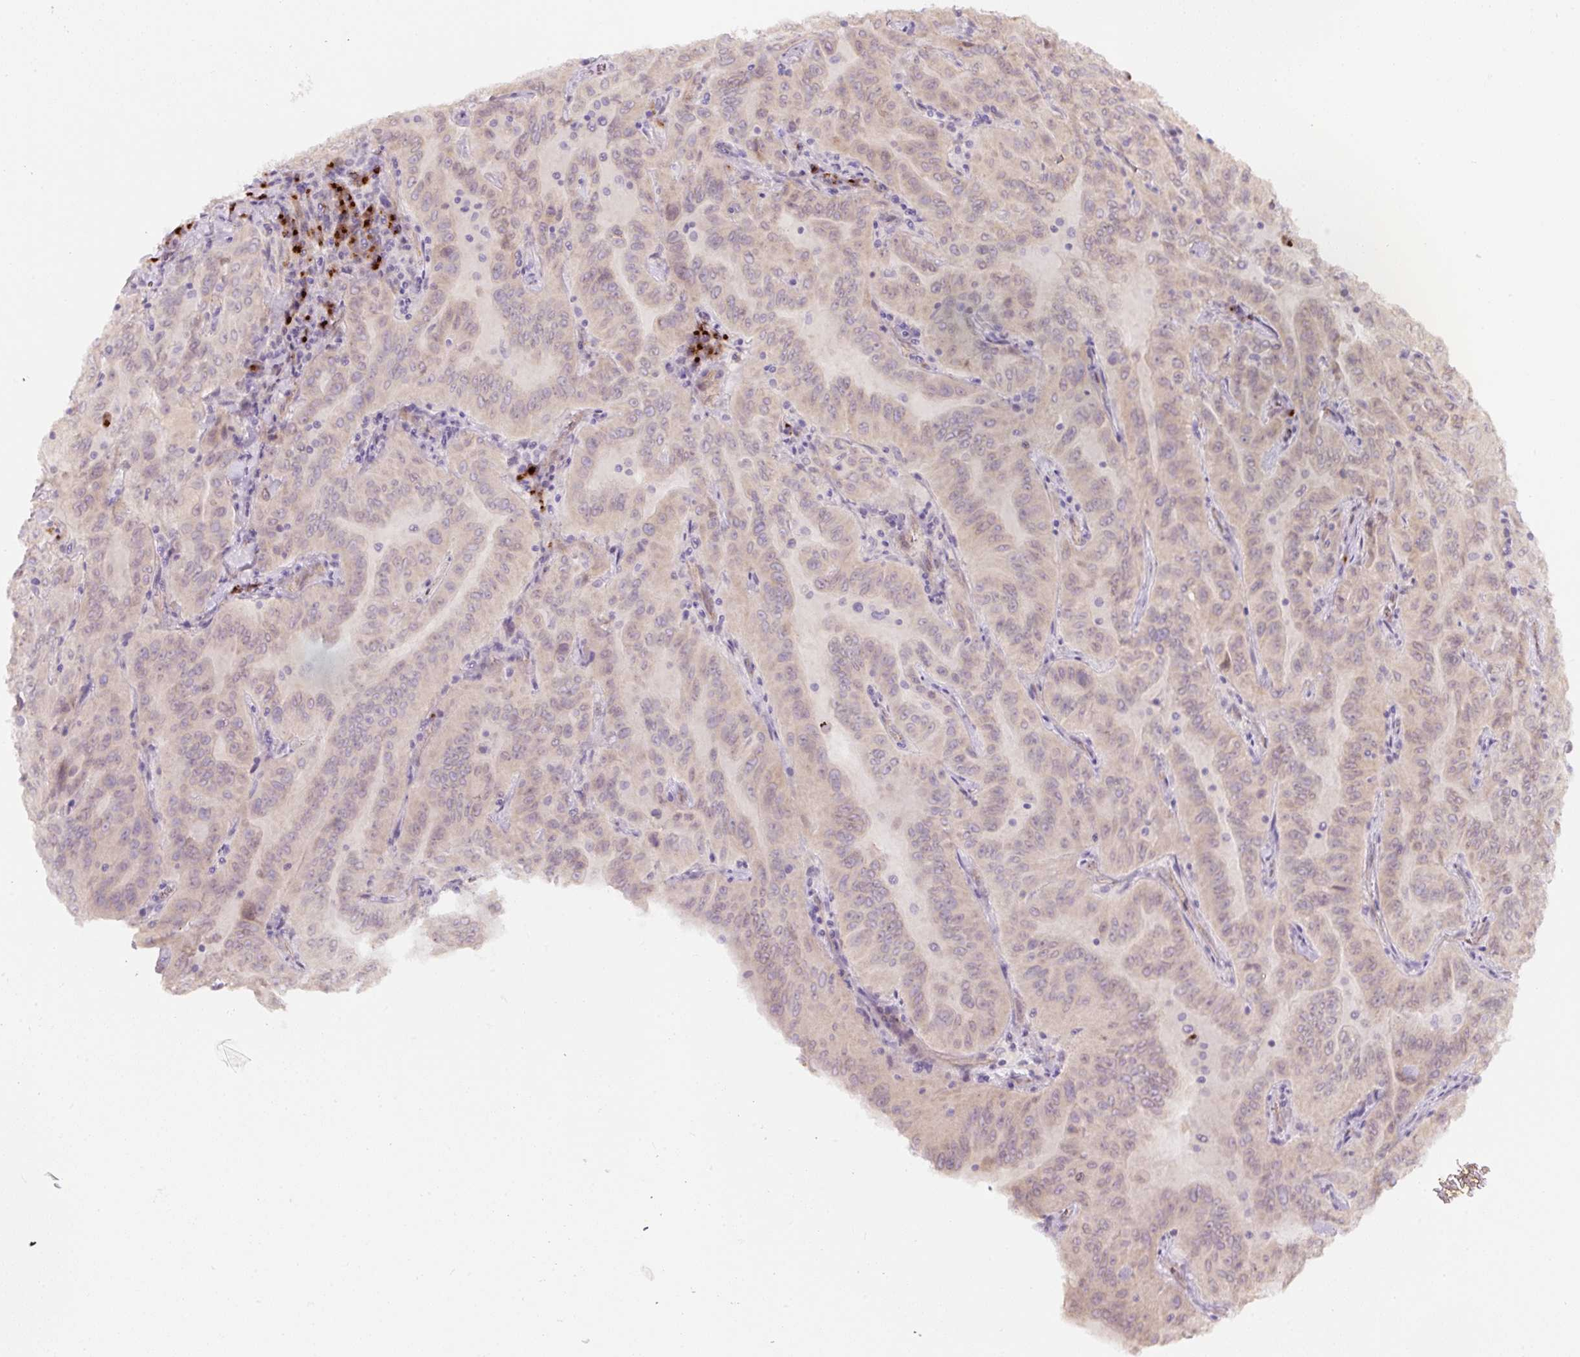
{"staining": {"intensity": "weak", "quantity": "<25%", "location": "cytoplasmic/membranous"}, "tissue": "pancreatic cancer", "cell_type": "Tumor cells", "image_type": "cancer", "snomed": [{"axis": "morphology", "description": "Adenocarcinoma, NOS"}, {"axis": "topography", "description": "Pancreas"}], "caption": "Tumor cells are negative for brown protein staining in pancreatic cancer. Brightfield microscopy of immunohistochemistry (IHC) stained with DAB (3,3'-diaminobenzidine) (brown) and hematoxylin (blue), captured at high magnification.", "gene": "NBPF11", "patient": {"sex": "male", "age": 63}}